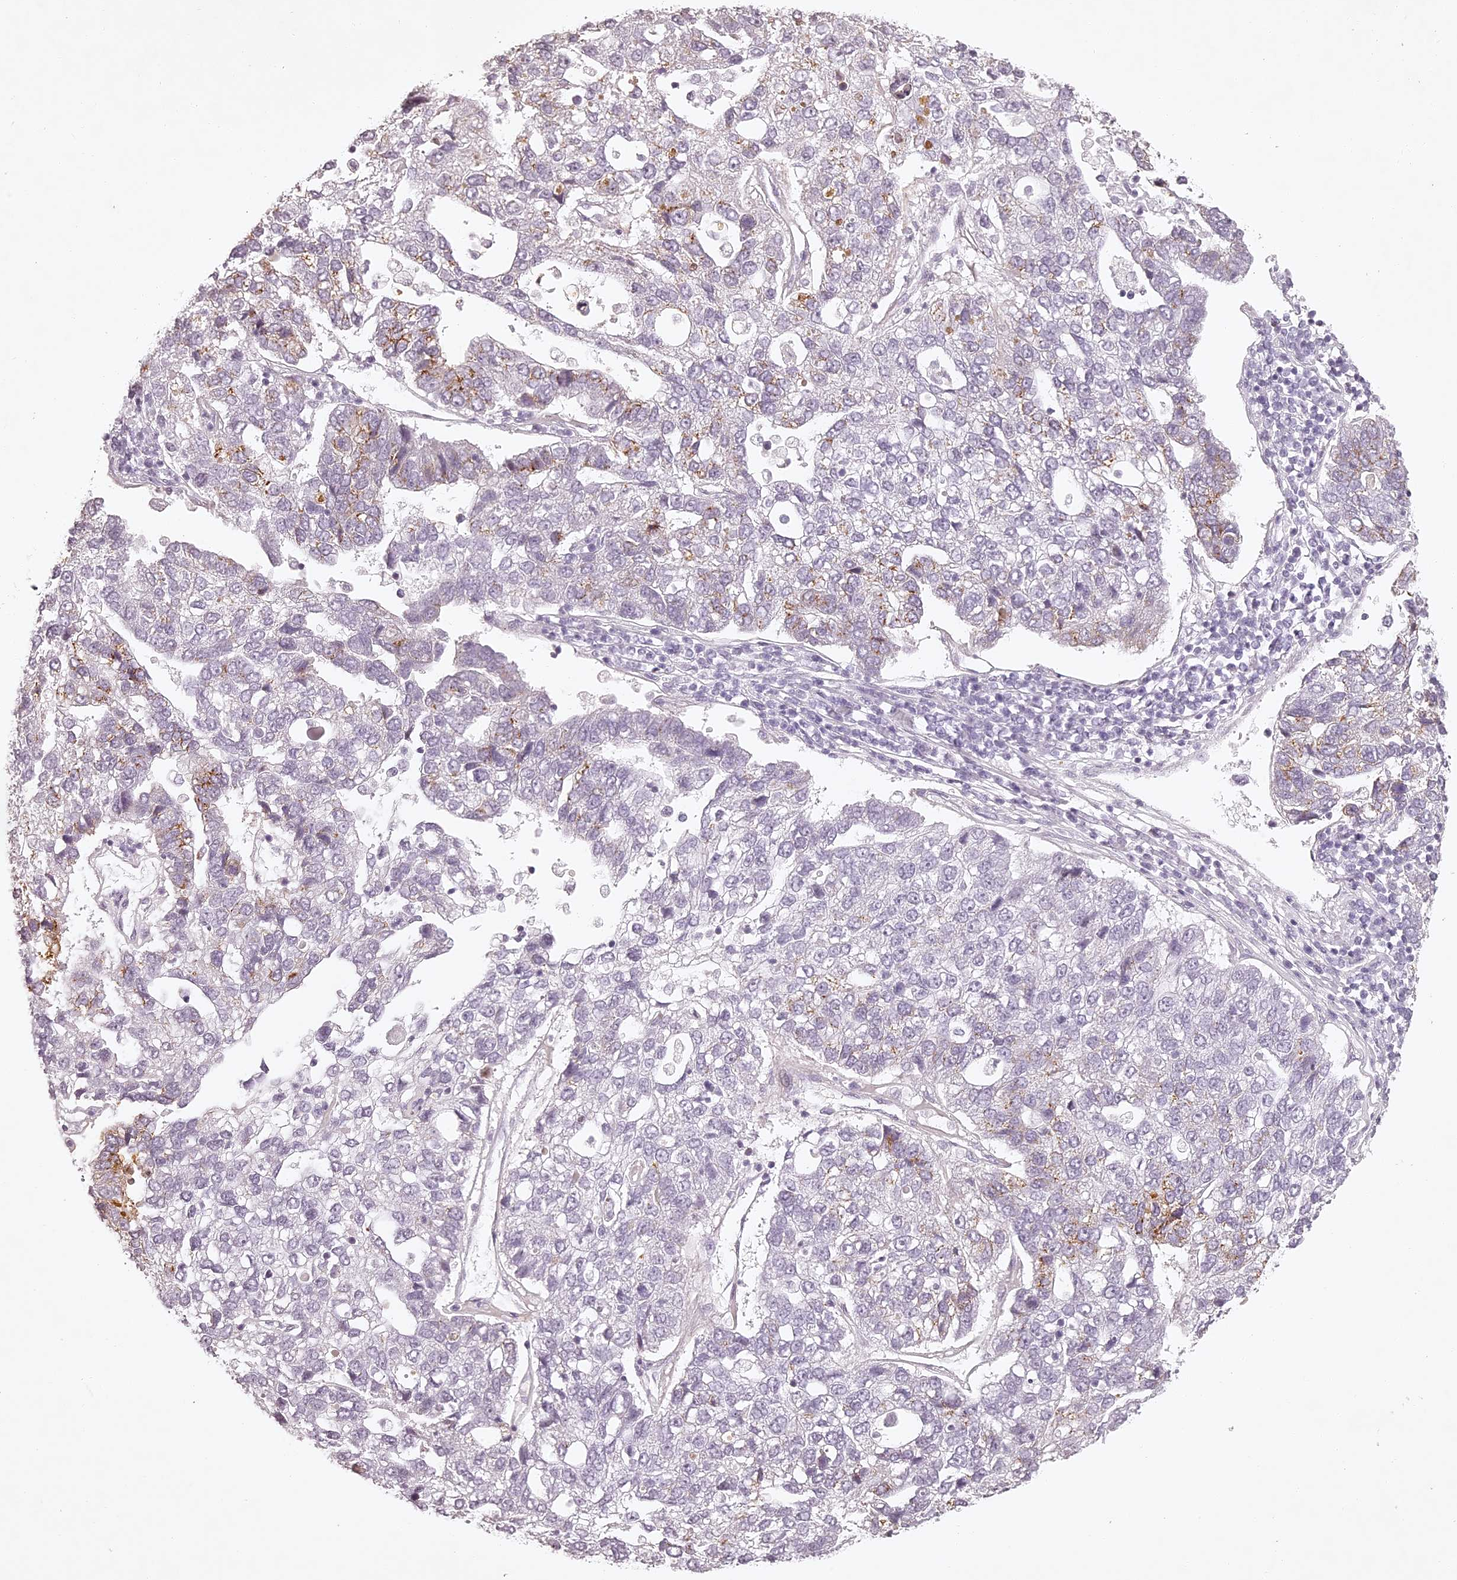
{"staining": {"intensity": "moderate", "quantity": "<25%", "location": "cytoplasmic/membranous"}, "tissue": "pancreatic cancer", "cell_type": "Tumor cells", "image_type": "cancer", "snomed": [{"axis": "morphology", "description": "Adenocarcinoma, NOS"}, {"axis": "topography", "description": "Pancreas"}], "caption": "Protein staining exhibits moderate cytoplasmic/membranous expression in about <25% of tumor cells in pancreatic cancer (adenocarcinoma).", "gene": "ELAPOR1", "patient": {"sex": "female", "age": 61}}